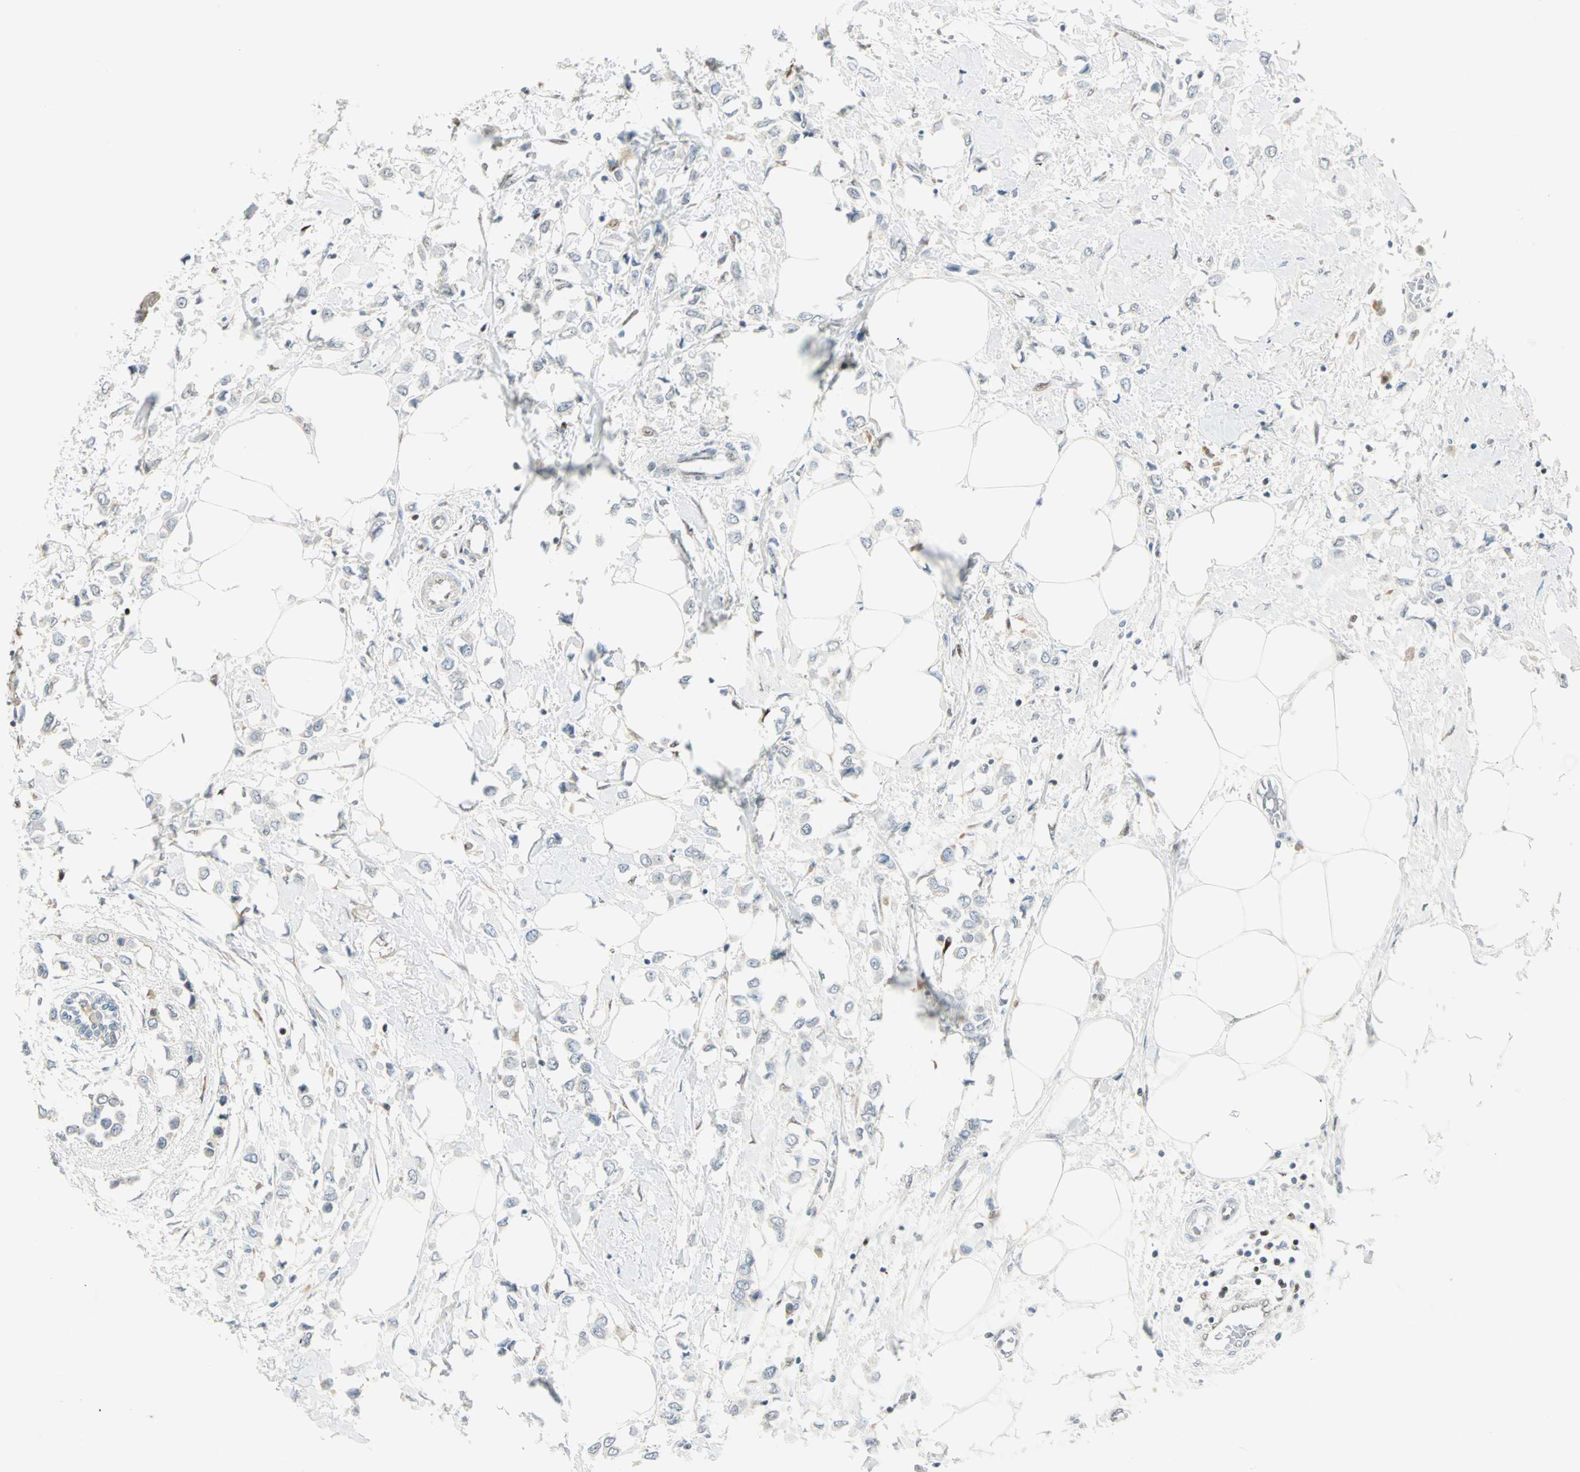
{"staining": {"intensity": "negative", "quantity": "none", "location": "none"}, "tissue": "breast cancer", "cell_type": "Tumor cells", "image_type": "cancer", "snomed": [{"axis": "morphology", "description": "Lobular carcinoma"}, {"axis": "topography", "description": "Breast"}], "caption": "An immunohistochemistry (IHC) photomicrograph of lobular carcinoma (breast) is shown. There is no staining in tumor cells of lobular carcinoma (breast).", "gene": "MSX2", "patient": {"sex": "female", "age": 51}}